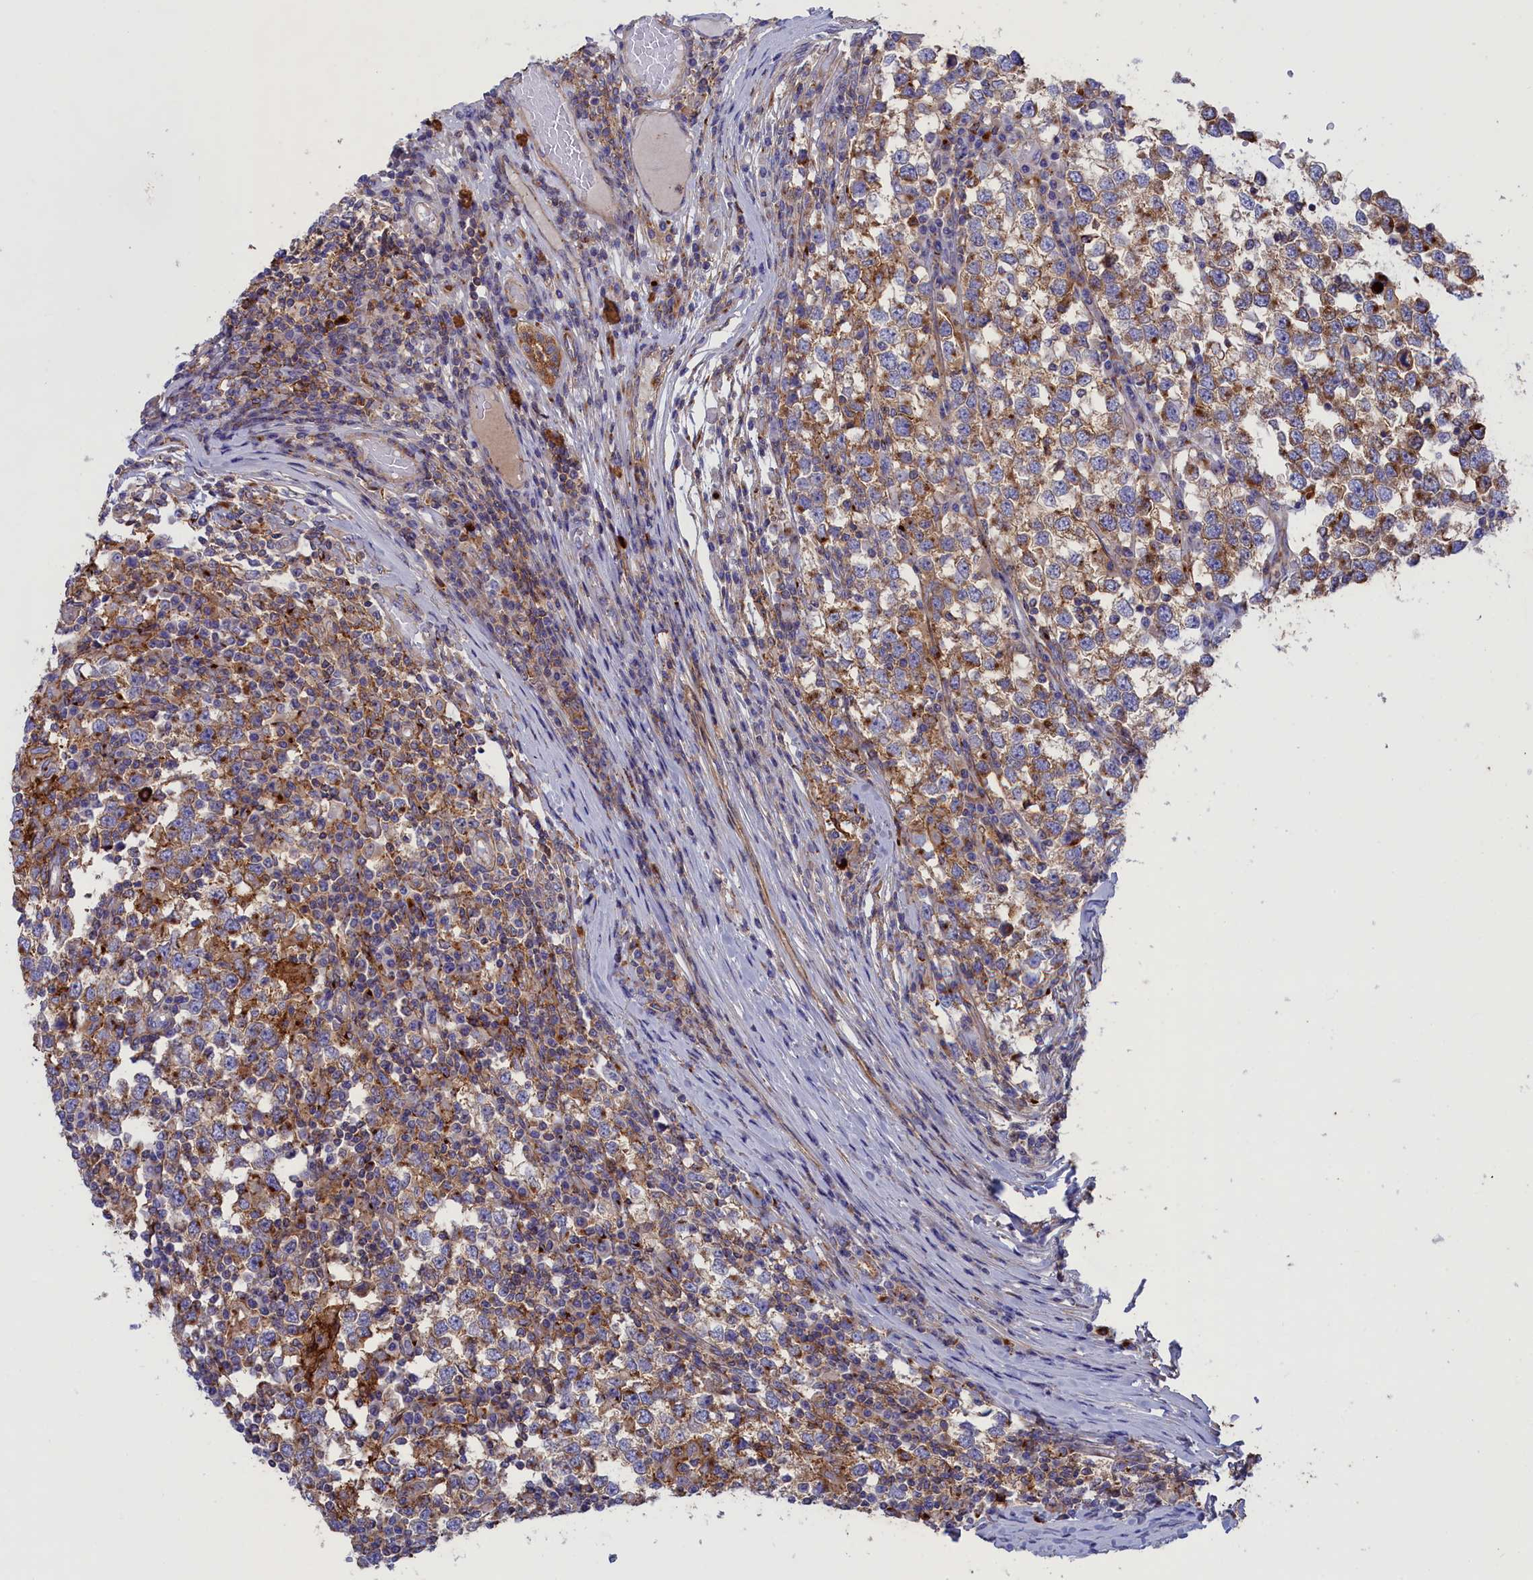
{"staining": {"intensity": "weak", "quantity": "25%-75%", "location": "cytoplasmic/membranous"}, "tissue": "testis cancer", "cell_type": "Tumor cells", "image_type": "cancer", "snomed": [{"axis": "morphology", "description": "Seminoma, NOS"}, {"axis": "topography", "description": "Testis"}], "caption": "Testis cancer (seminoma) stained for a protein (brown) demonstrates weak cytoplasmic/membranous positive positivity in about 25%-75% of tumor cells.", "gene": "SCAMP4", "patient": {"sex": "male", "age": 65}}